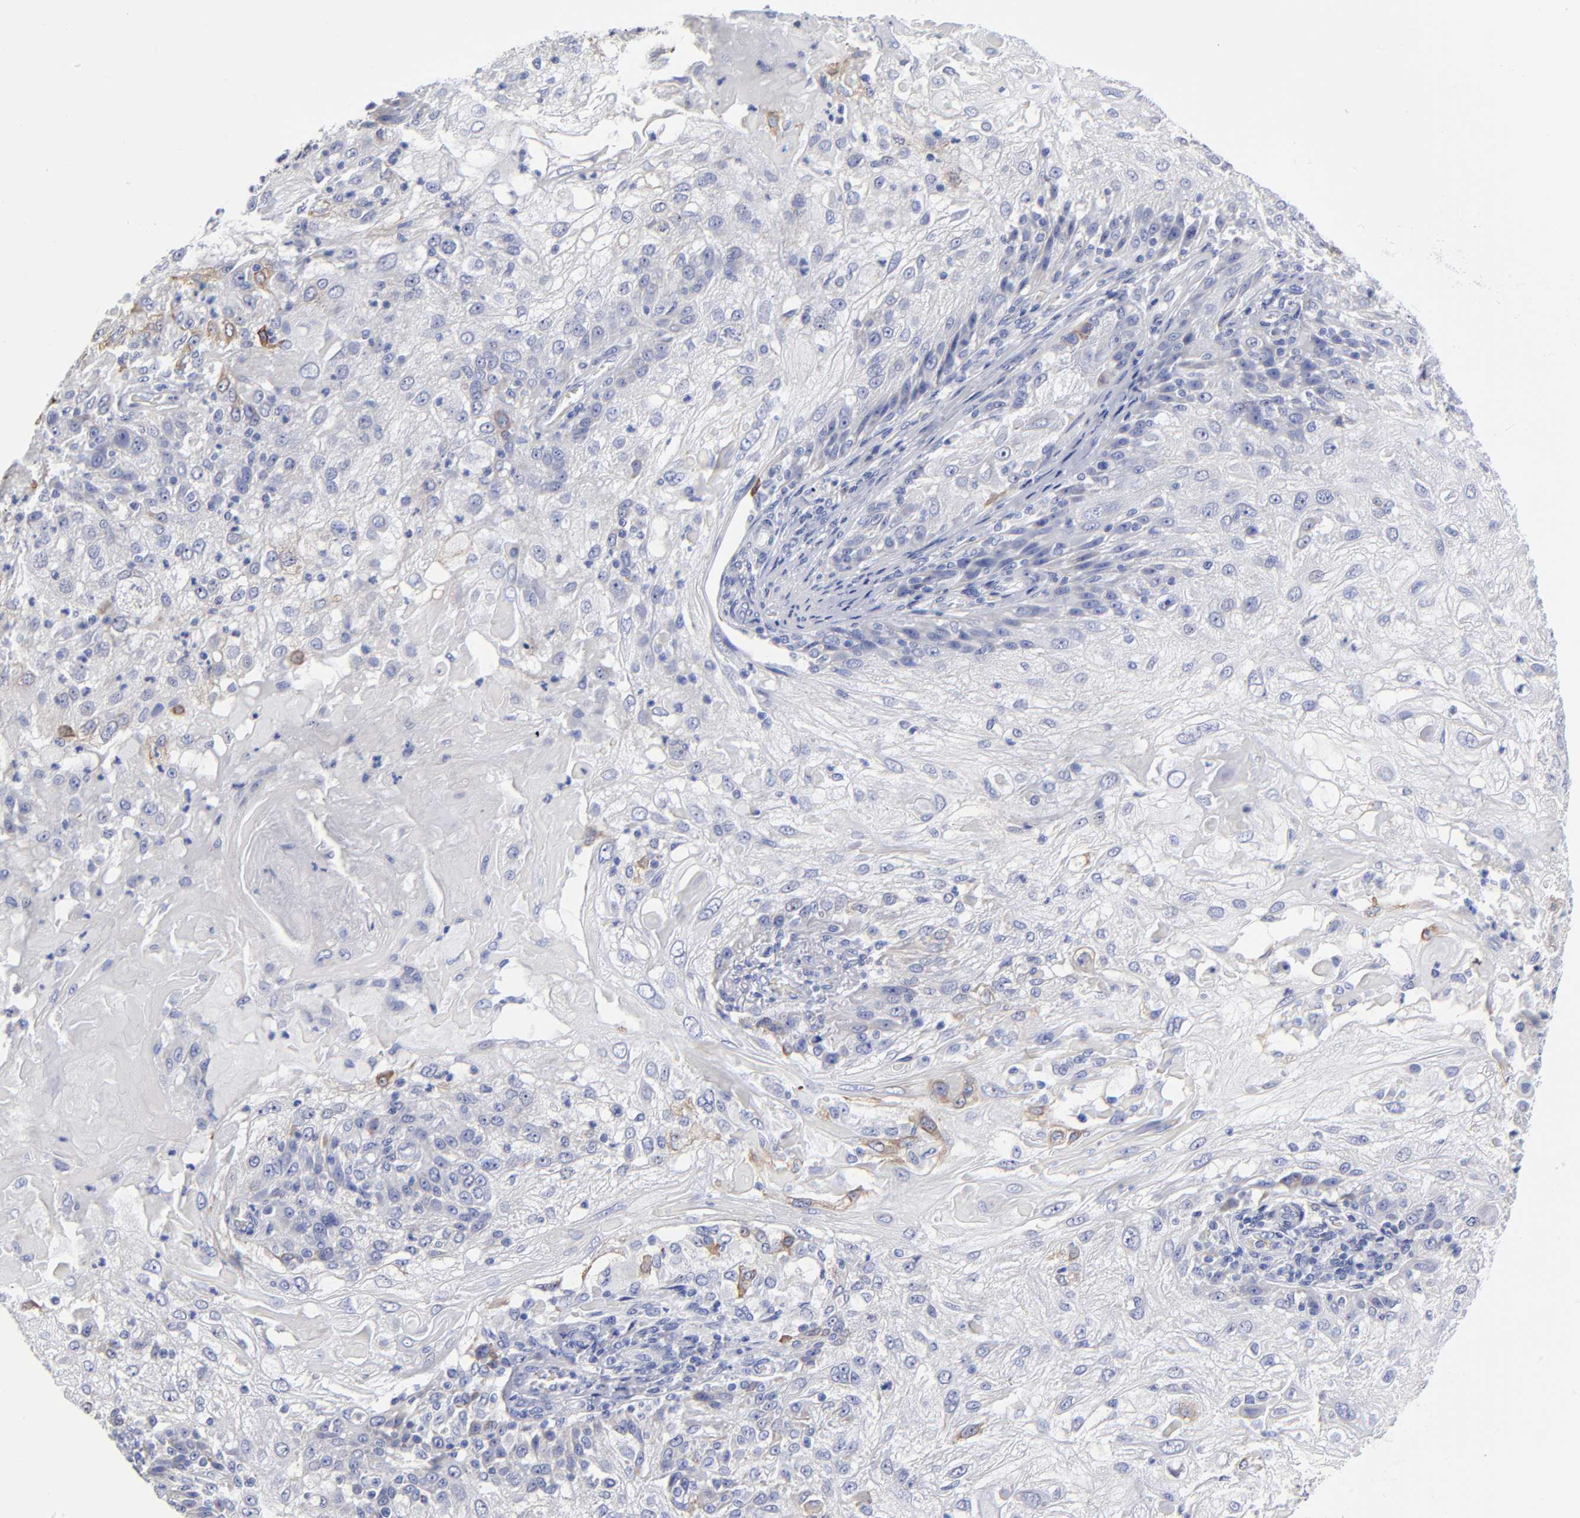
{"staining": {"intensity": "moderate", "quantity": "<25%", "location": "cytoplasmic/membranous"}, "tissue": "skin cancer", "cell_type": "Tumor cells", "image_type": "cancer", "snomed": [{"axis": "morphology", "description": "Normal tissue, NOS"}, {"axis": "morphology", "description": "Squamous cell carcinoma, NOS"}, {"axis": "topography", "description": "Skin"}], "caption": "Immunohistochemical staining of human skin cancer displays moderate cytoplasmic/membranous protein expression in approximately <25% of tumor cells.", "gene": "PTP4A1", "patient": {"sex": "female", "age": 83}}